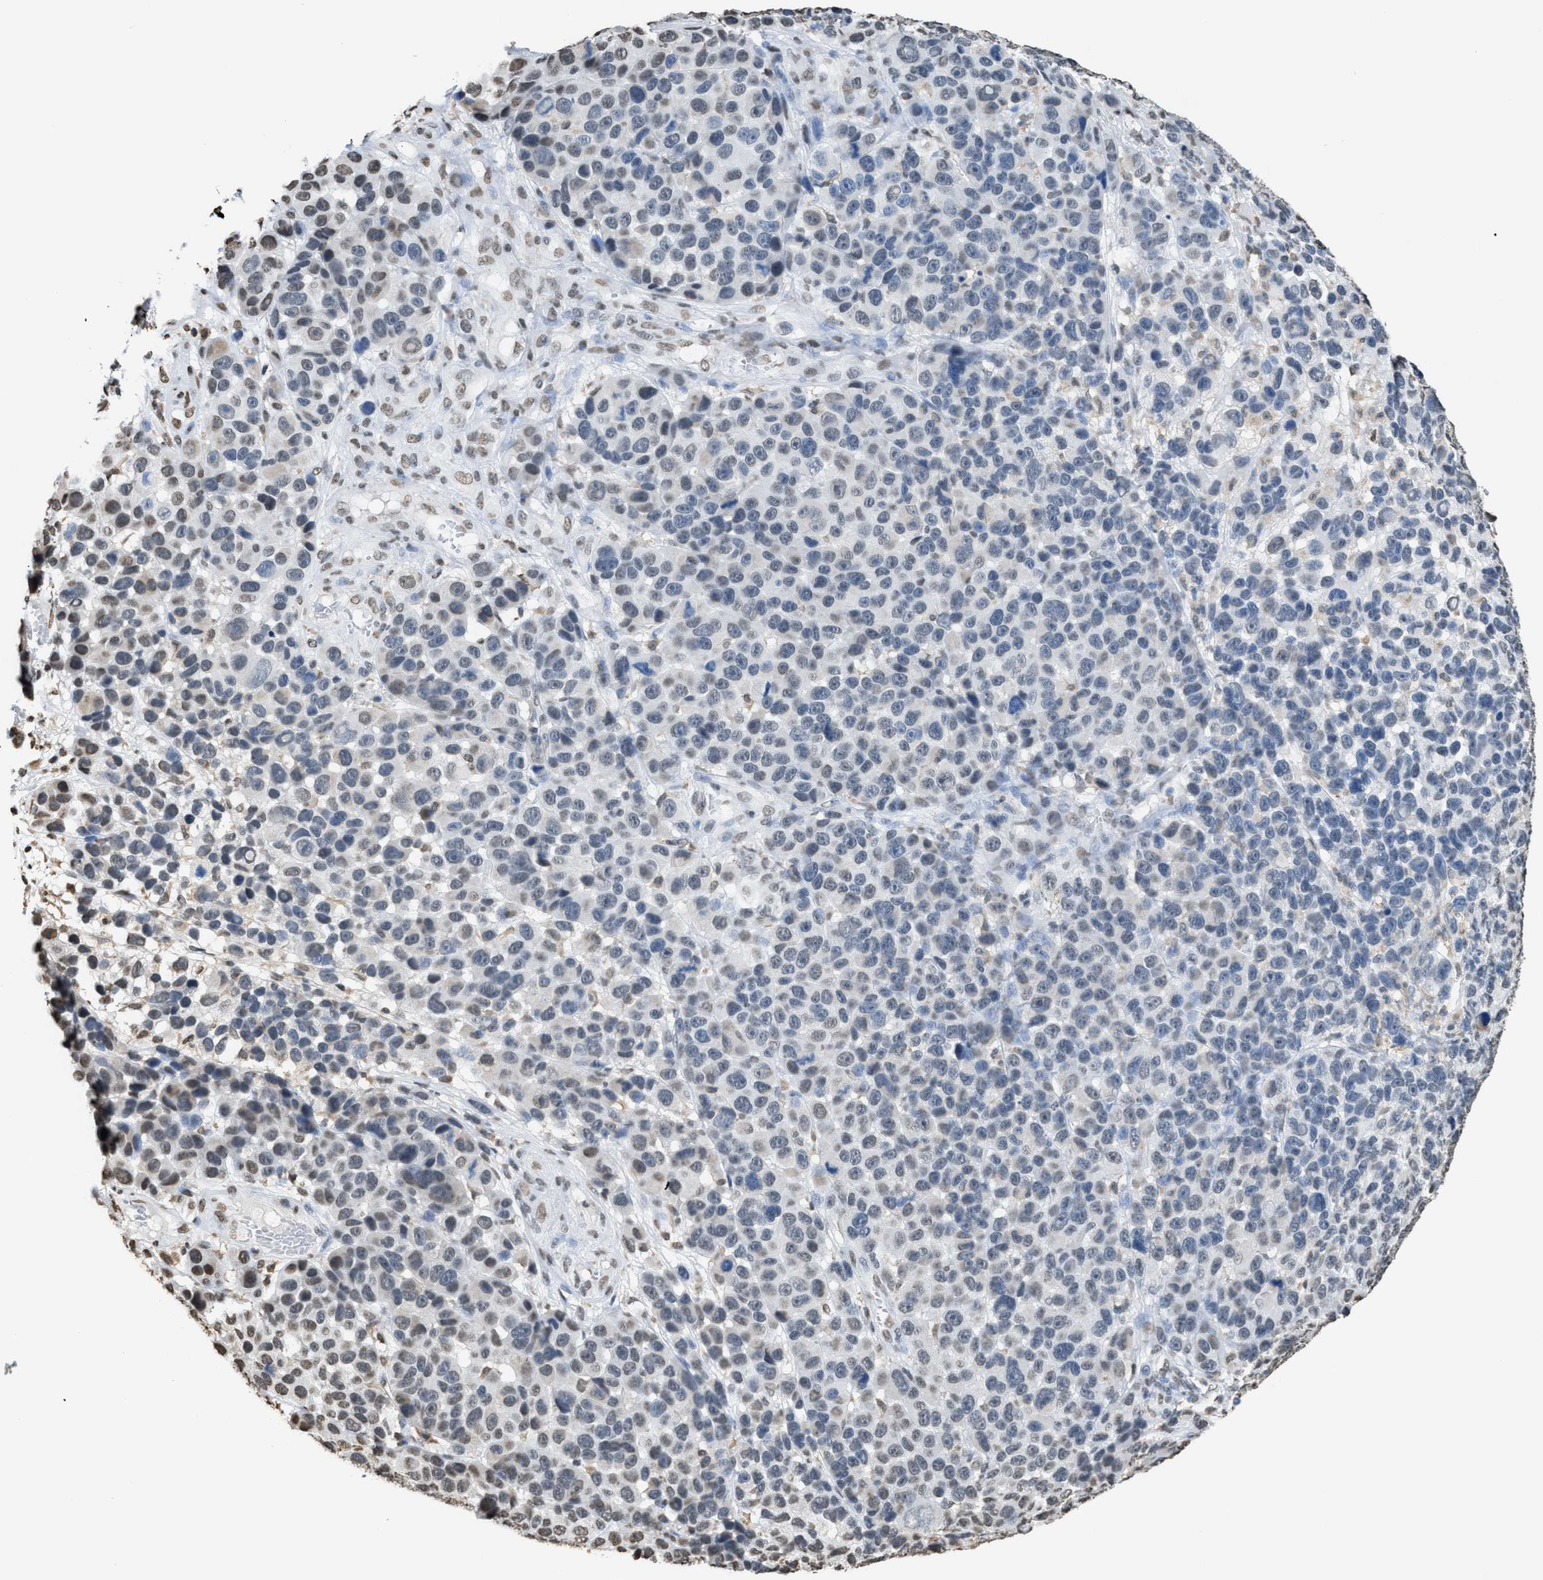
{"staining": {"intensity": "weak", "quantity": "<25%", "location": "nuclear"}, "tissue": "melanoma", "cell_type": "Tumor cells", "image_type": "cancer", "snomed": [{"axis": "morphology", "description": "Malignant melanoma, NOS"}, {"axis": "topography", "description": "Skin"}], "caption": "Protein analysis of malignant melanoma demonstrates no significant positivity in tumor cells.", "gene": "NUP88", "patient": {"sex": "male", "age": 53}}